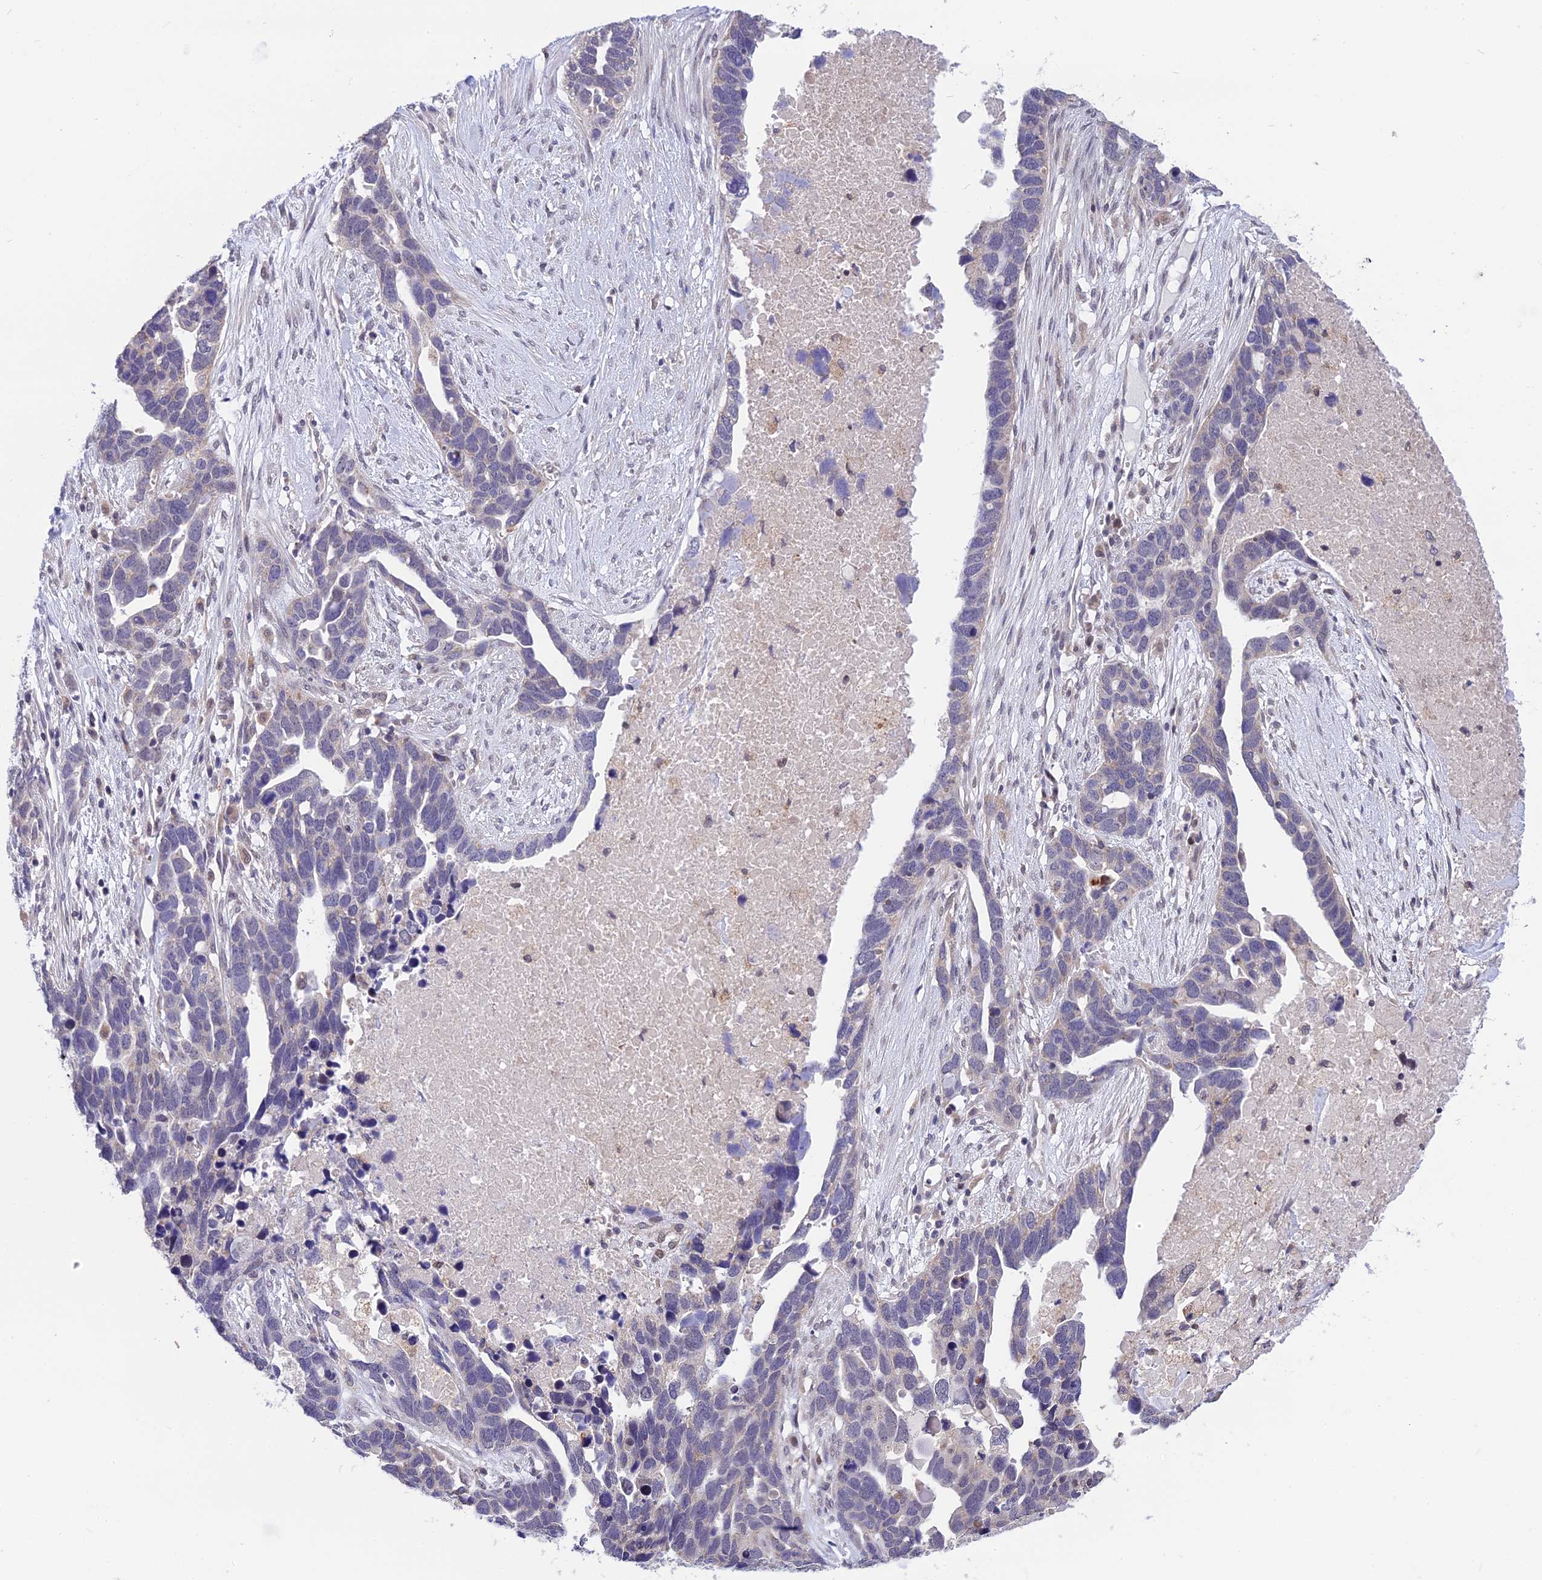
{"staining": {"intensity": "negative", "quantity": "none", "location": "none"}, "tissue": "ovarian cancer", "cell_type": "Tumor cells", "image_type": "cancer", "snomed": [{"axis": "morphology", "description": "Cystadenocarcinoma, serous, NOS"}, {"axis": "topography", "description": "Ovary"}], "caption": "Micrograph shows no significant protein staining in tumor cells of serous cystadenocarcinoma (ovarian).", "gene": "KCTD14", "patient": {"sex": "female", "age": 54}}